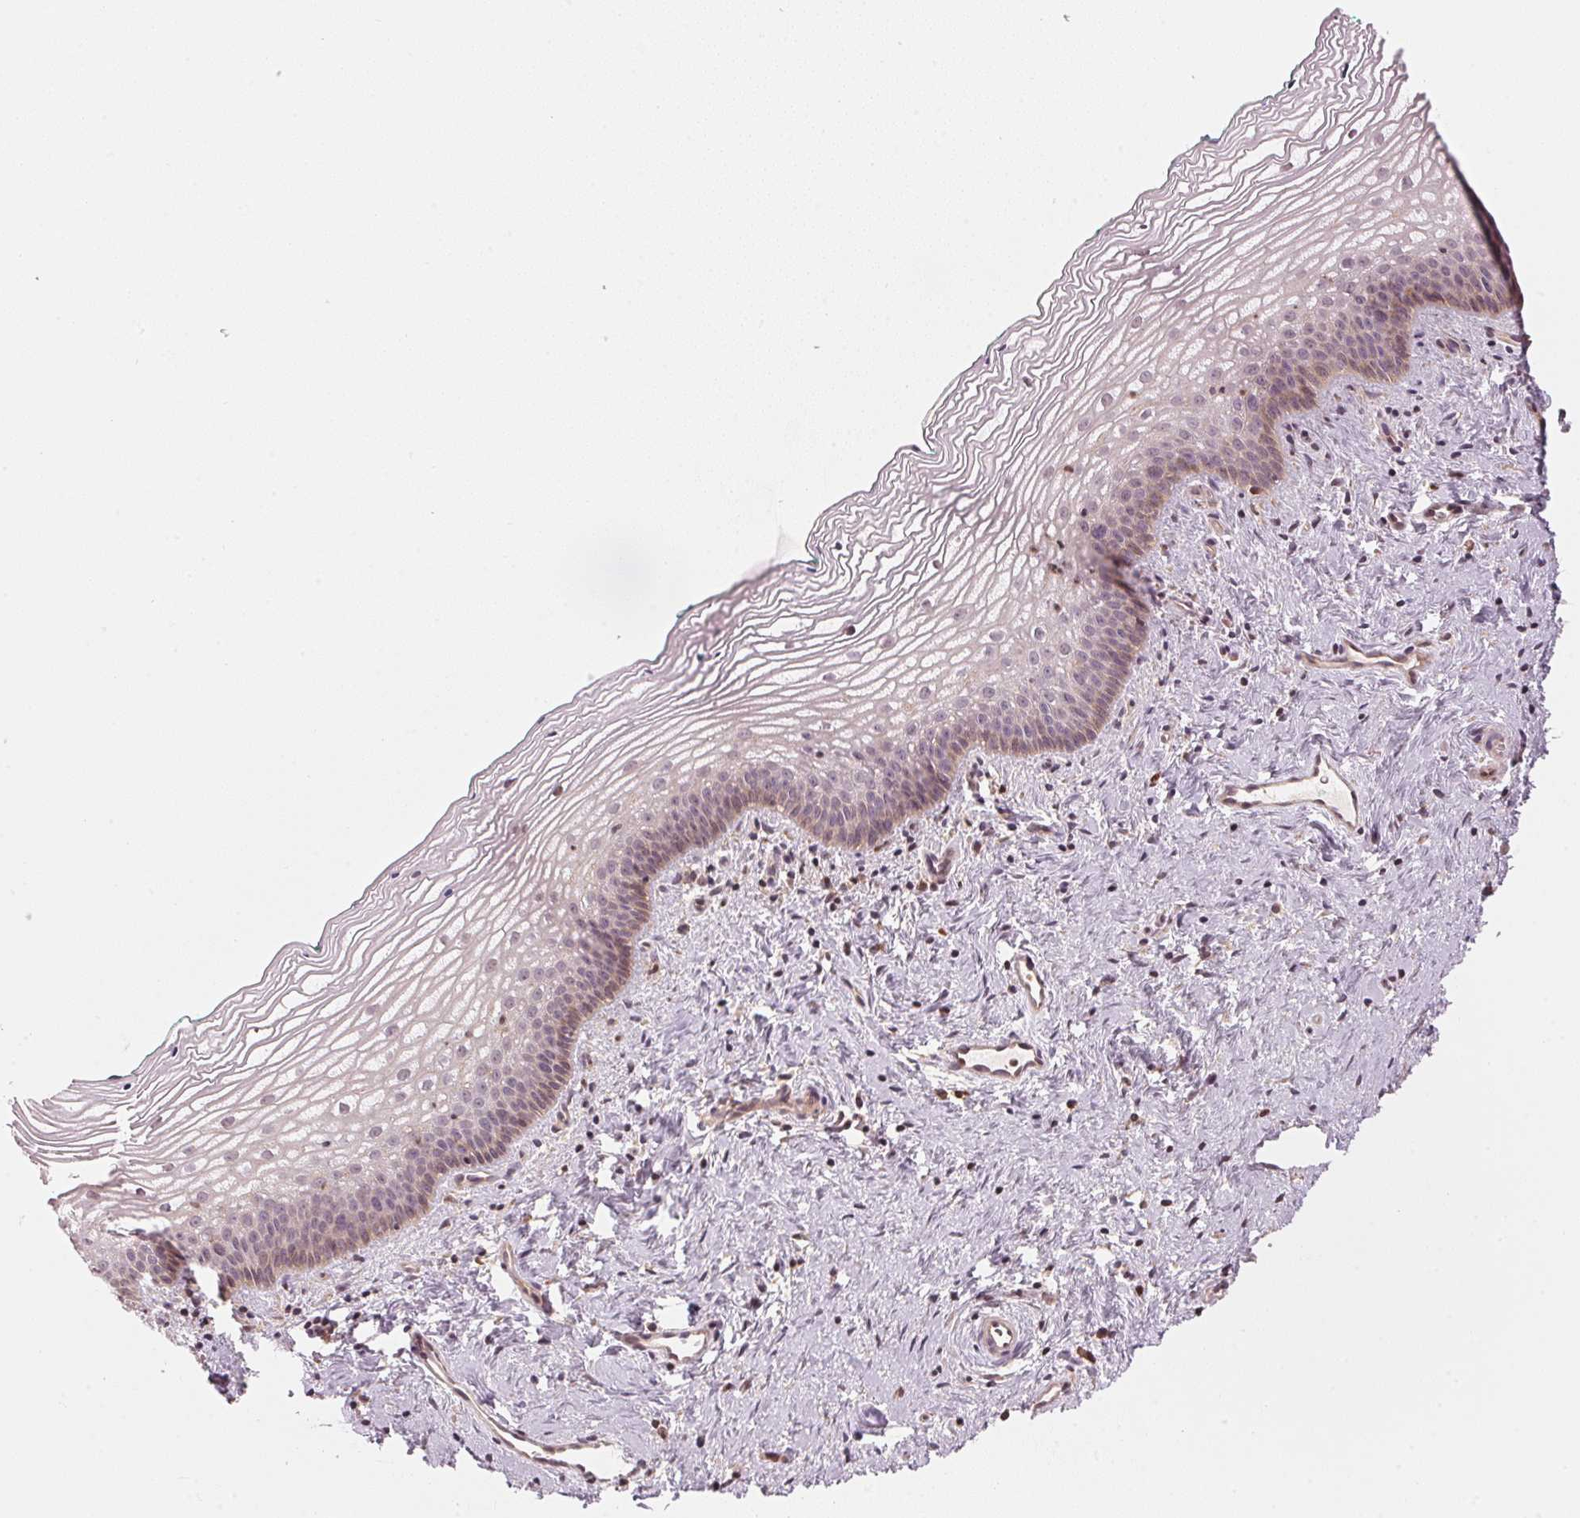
{"staining": {"intensity": "weak", "quantity": "<25%", "location": "cytoplasmic/membranous"}, "tissue": "vagina", "cell_type": "Squamous epithelial cells", "image_type": "normal", "snomed": [{"axis": "morphology", "description": "Normal tissue, NOS"}, {"axis": "topography", "description": "Vagina"}], "caption": "Immunohistochemistry (IHC) micrograph of benign vagina: human vagina stained with DAB (3,3'-diaminobenzidine) exhibits no significant protein positivity in squamous epithelial cells. (Stains: DAB (3,3'-diaminobenzidine) immunohistochemistry with hematoxylin counter stain, Microscopy: brightfield microscopy at high magnification).", "gene": "PRKN", "patient": {"sex": "female", "age": 44}}